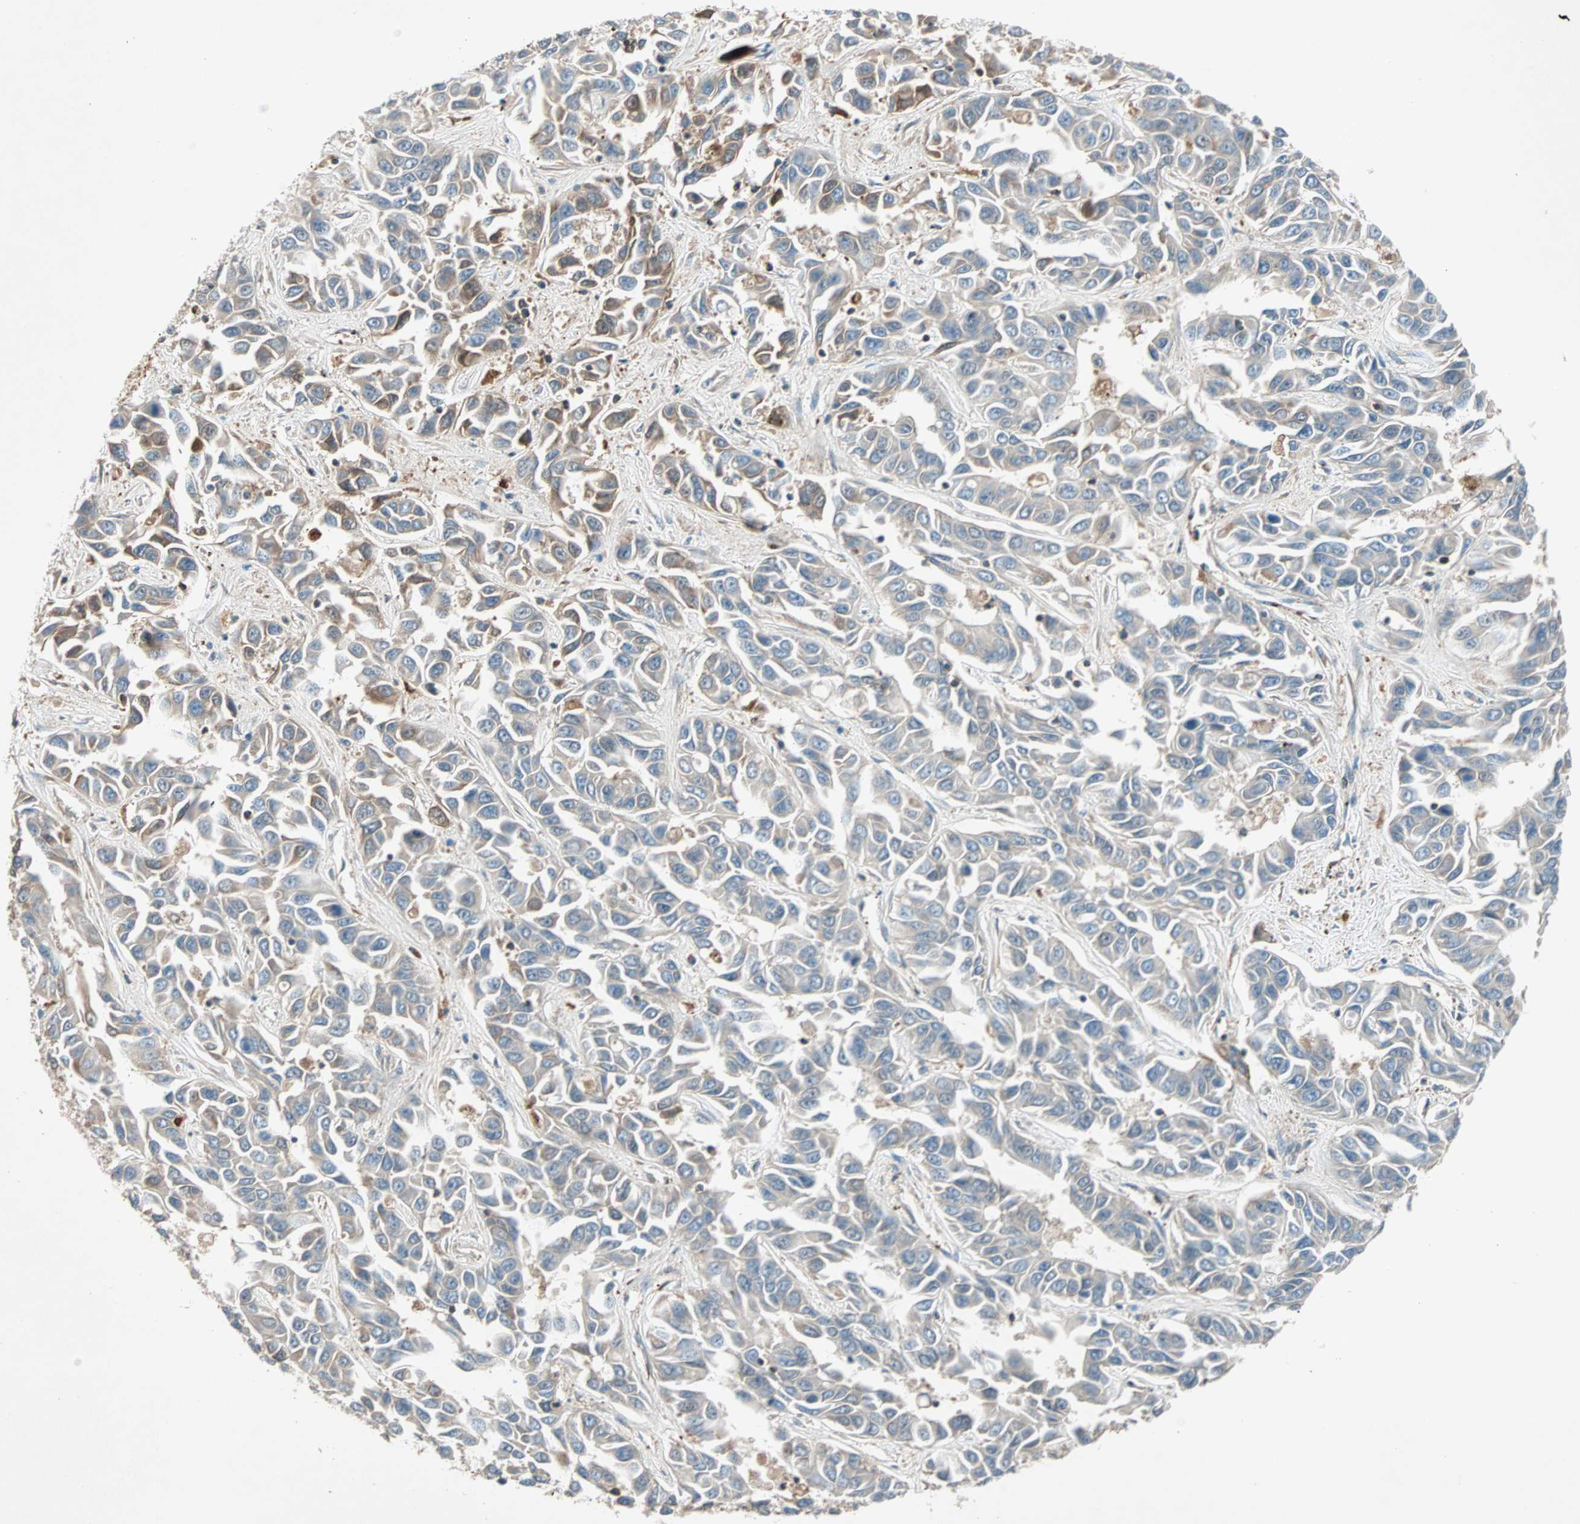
{"staining": {"intensity": "weak", "quantity": ">75%", "location": "cytoplasmic/membranous"}, "tissue": "liver cancer", "cell_type": "Tumor cells", "image_type": "cancer", "snomed": [{"axis": "morphology", "description": "Cholangiocarcinoma"}, {"axis": "topography", "description": "Liver"}], "caption": "High-power microscopy captured an immunohistochemistry (IHC) image of liver cancer, revealing weak cytoplasmic/membranous positivity in approximately >75% of tumor cells.", "gene": "TEC", "patient": {"sex": "female", "age": 52}}